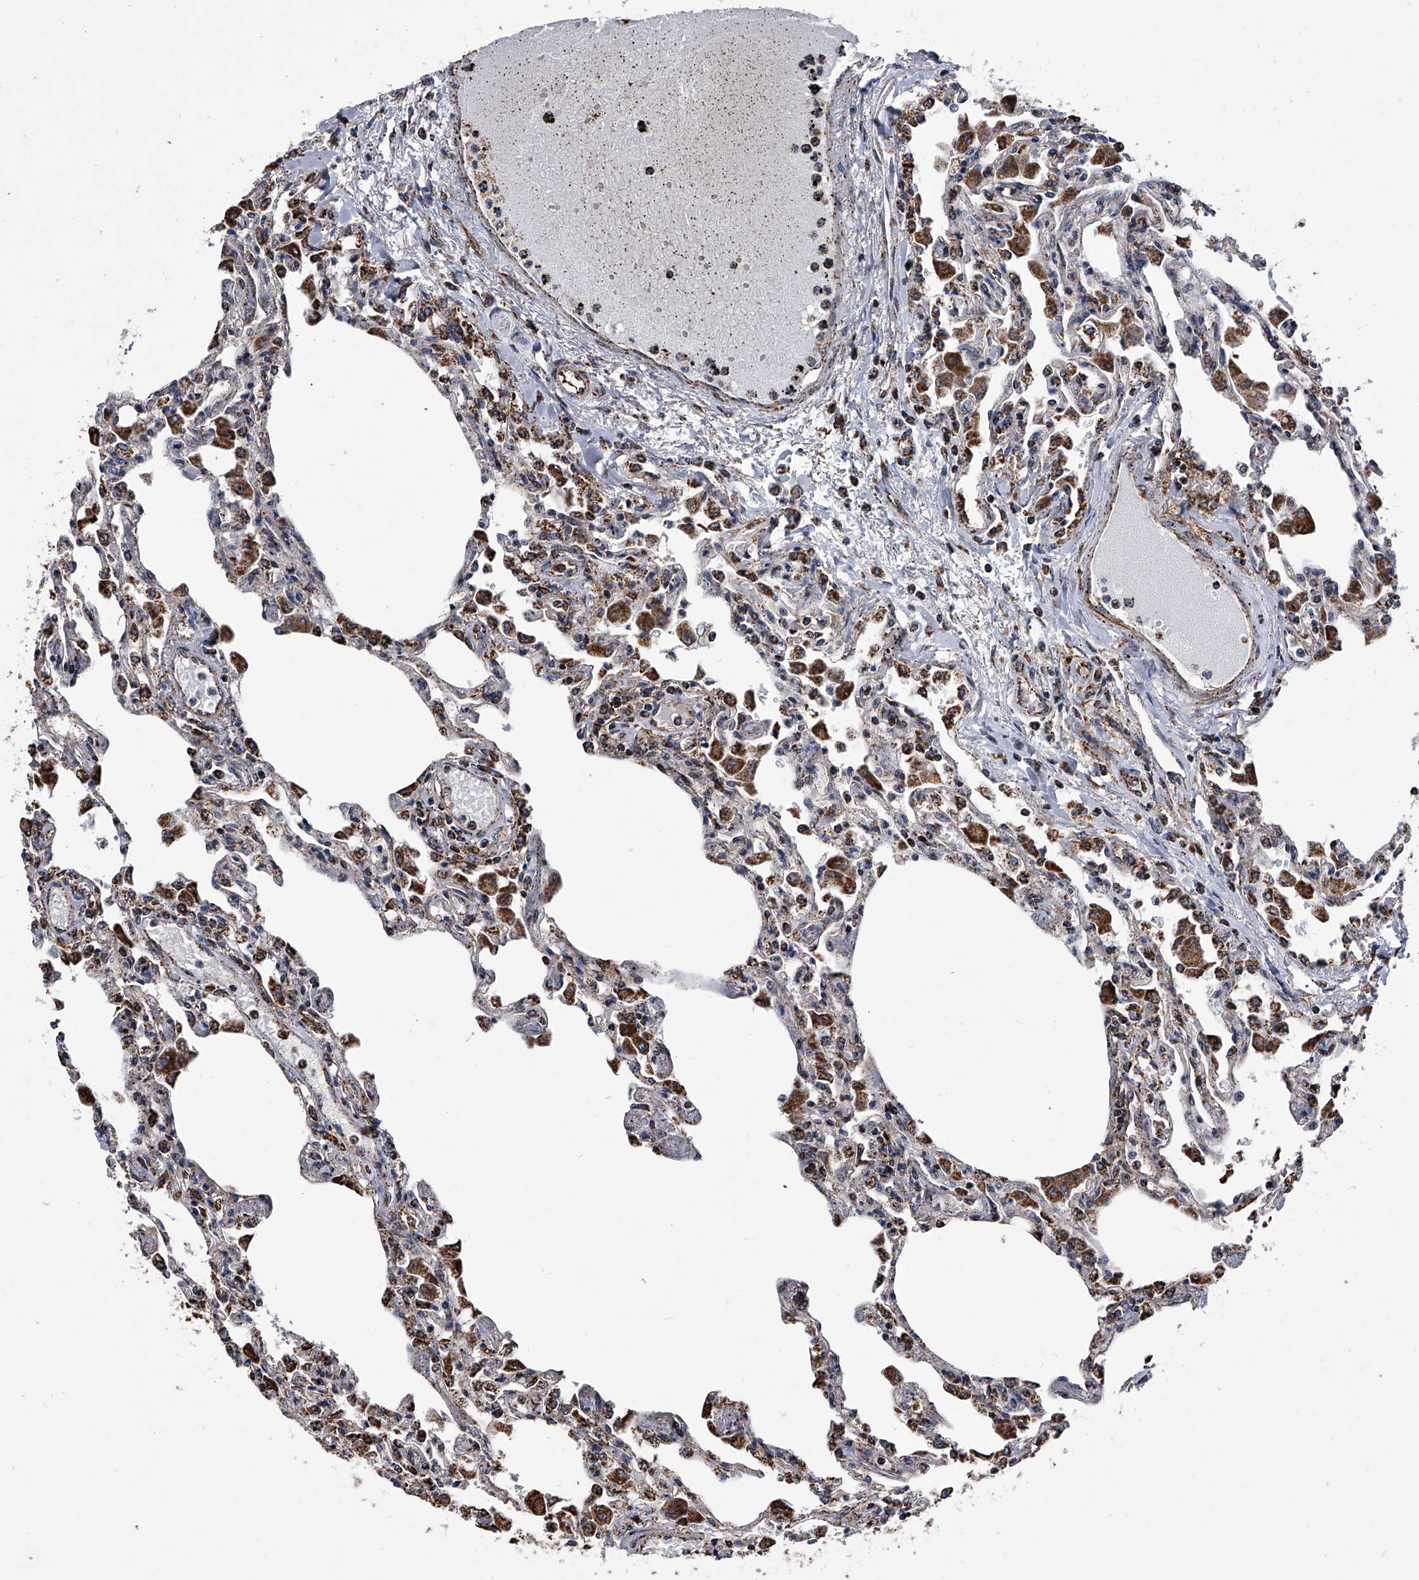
{"staining": {"intensity": "moderate", "quantity": "25%-75%", "location": "cytoplasmic/membranous,nuclear"}, "tissue": "lung", "cell_type": "Alveolar cells", "image_type": "normal", "snomed": [{"axis": "morphology", "description": "Normal tissue, NOS"}, {"axis": "topography", "description": "Bronchus"}, {"axis": "topography", "description": "Lung"}], "caption": "Moderate cytoplasmic/membranous,nuclear expression for a protein is identified in approximately 25%-75% of alveolar cells of benign lung using IHC.", "gene": "SMPDL3A", "patient": {"sex": "female", "age": 49}}